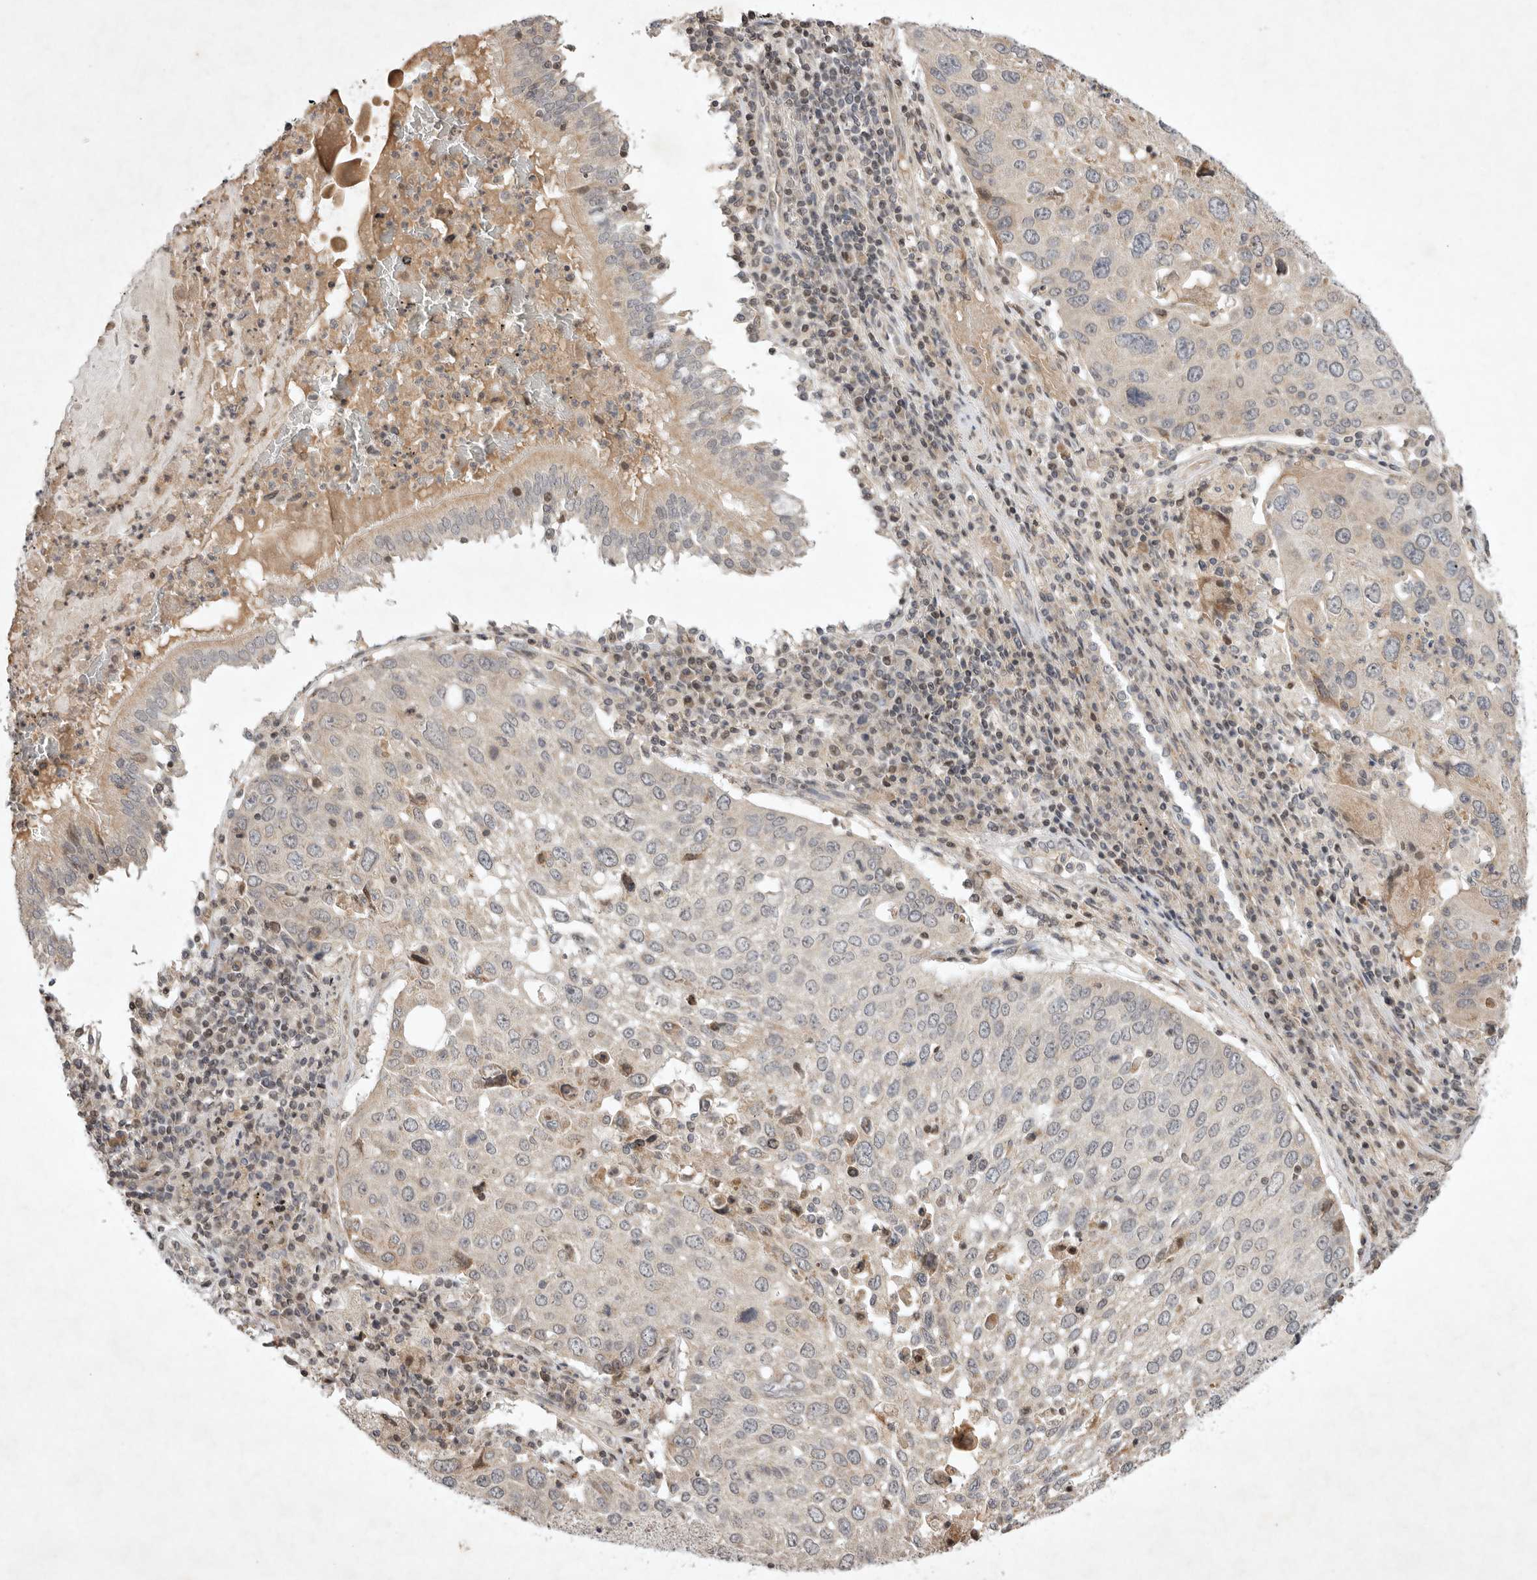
{"staining": {"intensity": "negative", "quantity": "none", "location": "none"}, "tissue": "lung cancer", "cell_type": "Tumor cells", "image_type": "cancer", "snomed": [{"axis": "morphology", "description": "Squamous cell carcinoma, NOS"}, {"axis": "topography", "description": "Lung"}], "caption": "DAB immunohistochemical staining of human lung cancer displays no significant positivity in tumor cells.", "gene": "EIF2AK1", "patient": {"sex": "male", "age": 65}}